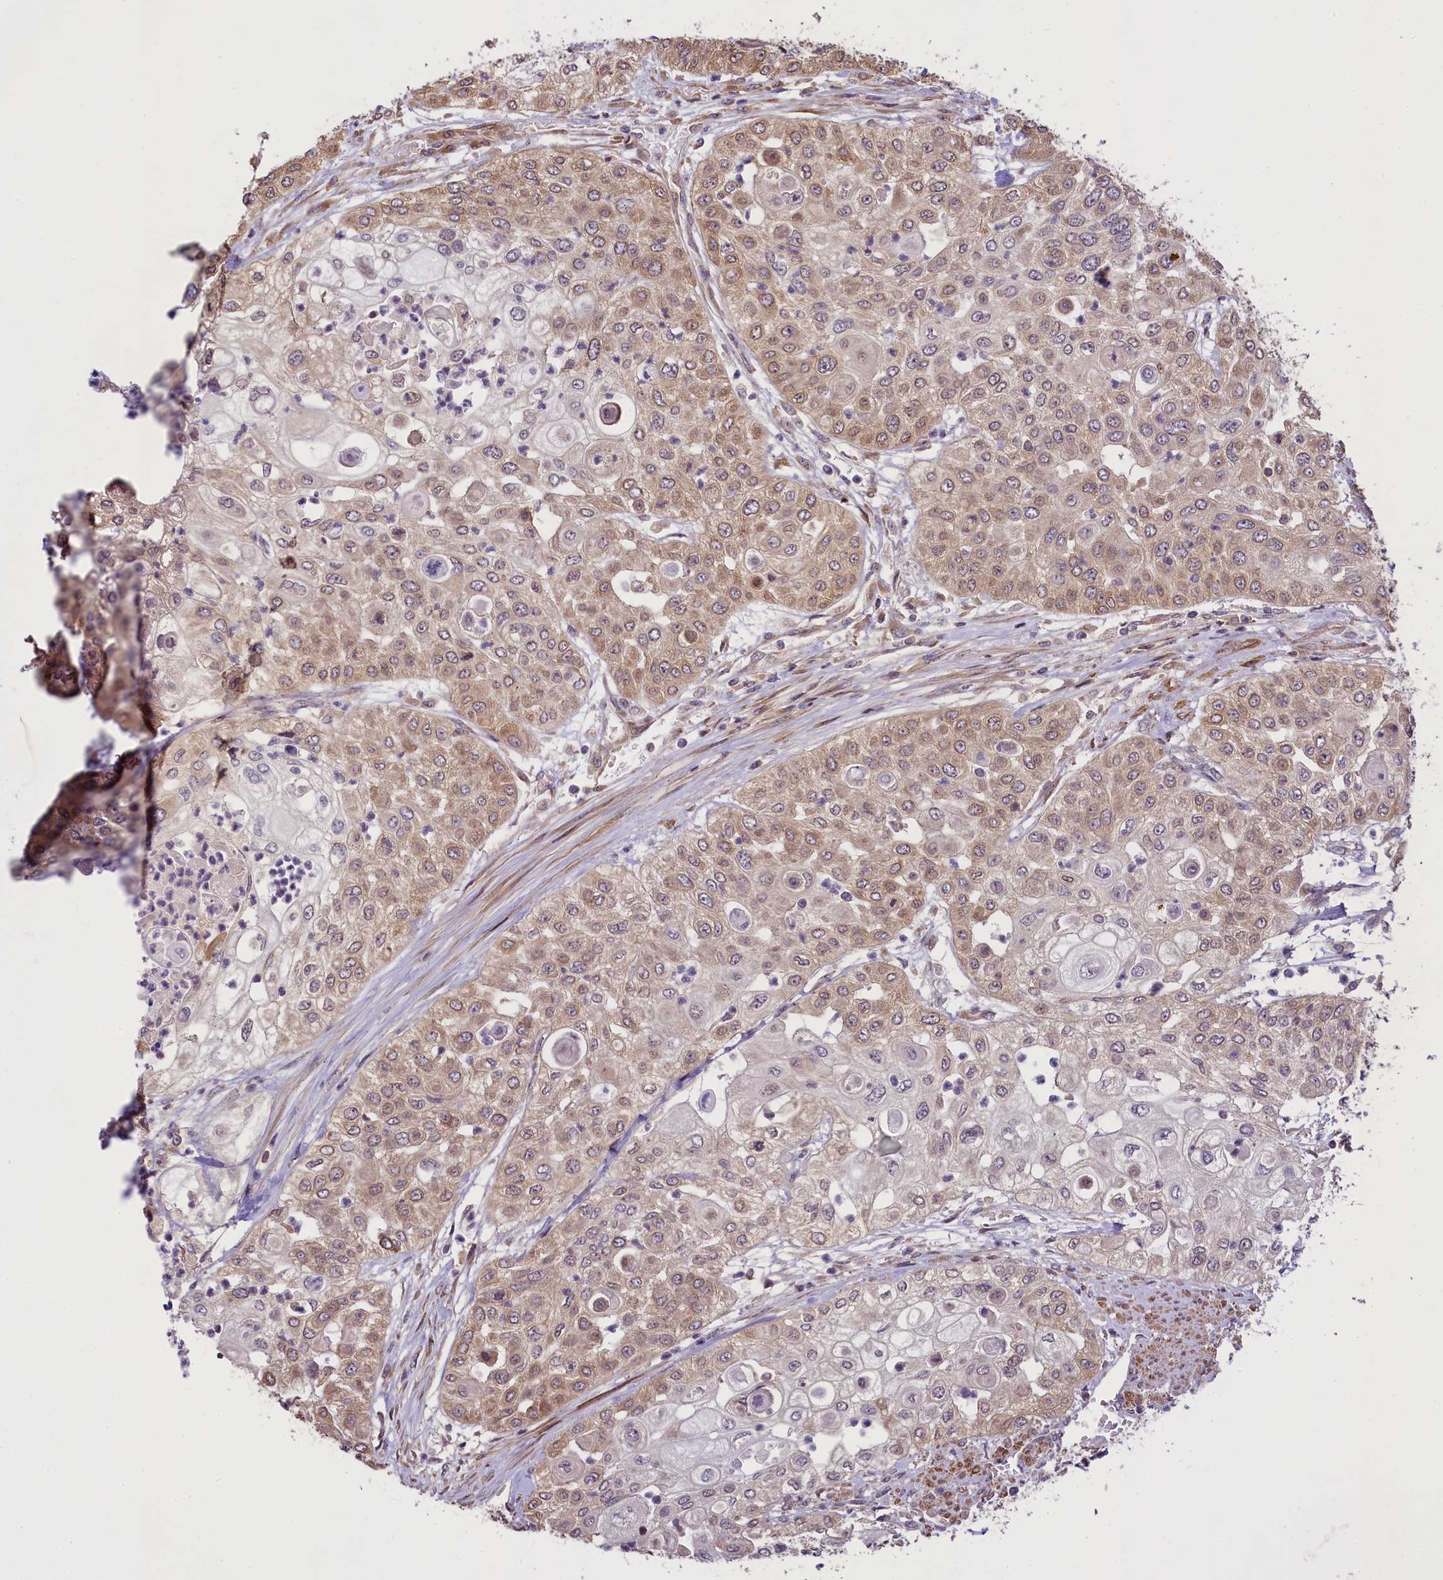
{"staining": {"intensity": "weak", "quantity": ">75%", "location": "cytoplasmic/membranous"}, "tissue": "urothelial cancer", "cell_type": "Tumor cells", "image_type": "cancer", "snomed": [{"axis": "morphology", "description": "Urothelial carcinoma, High grade"}, {"axis": "topography", "description": "Urinary bladder"}], "caption": "Human urothelial cancer stained for a protein (brown) shows weak cytoplasmic/membranous positive positivity in about >75% of tumor cells.", "gene": "RBBP8", "patient": {"sex": "female", "age": 79}}